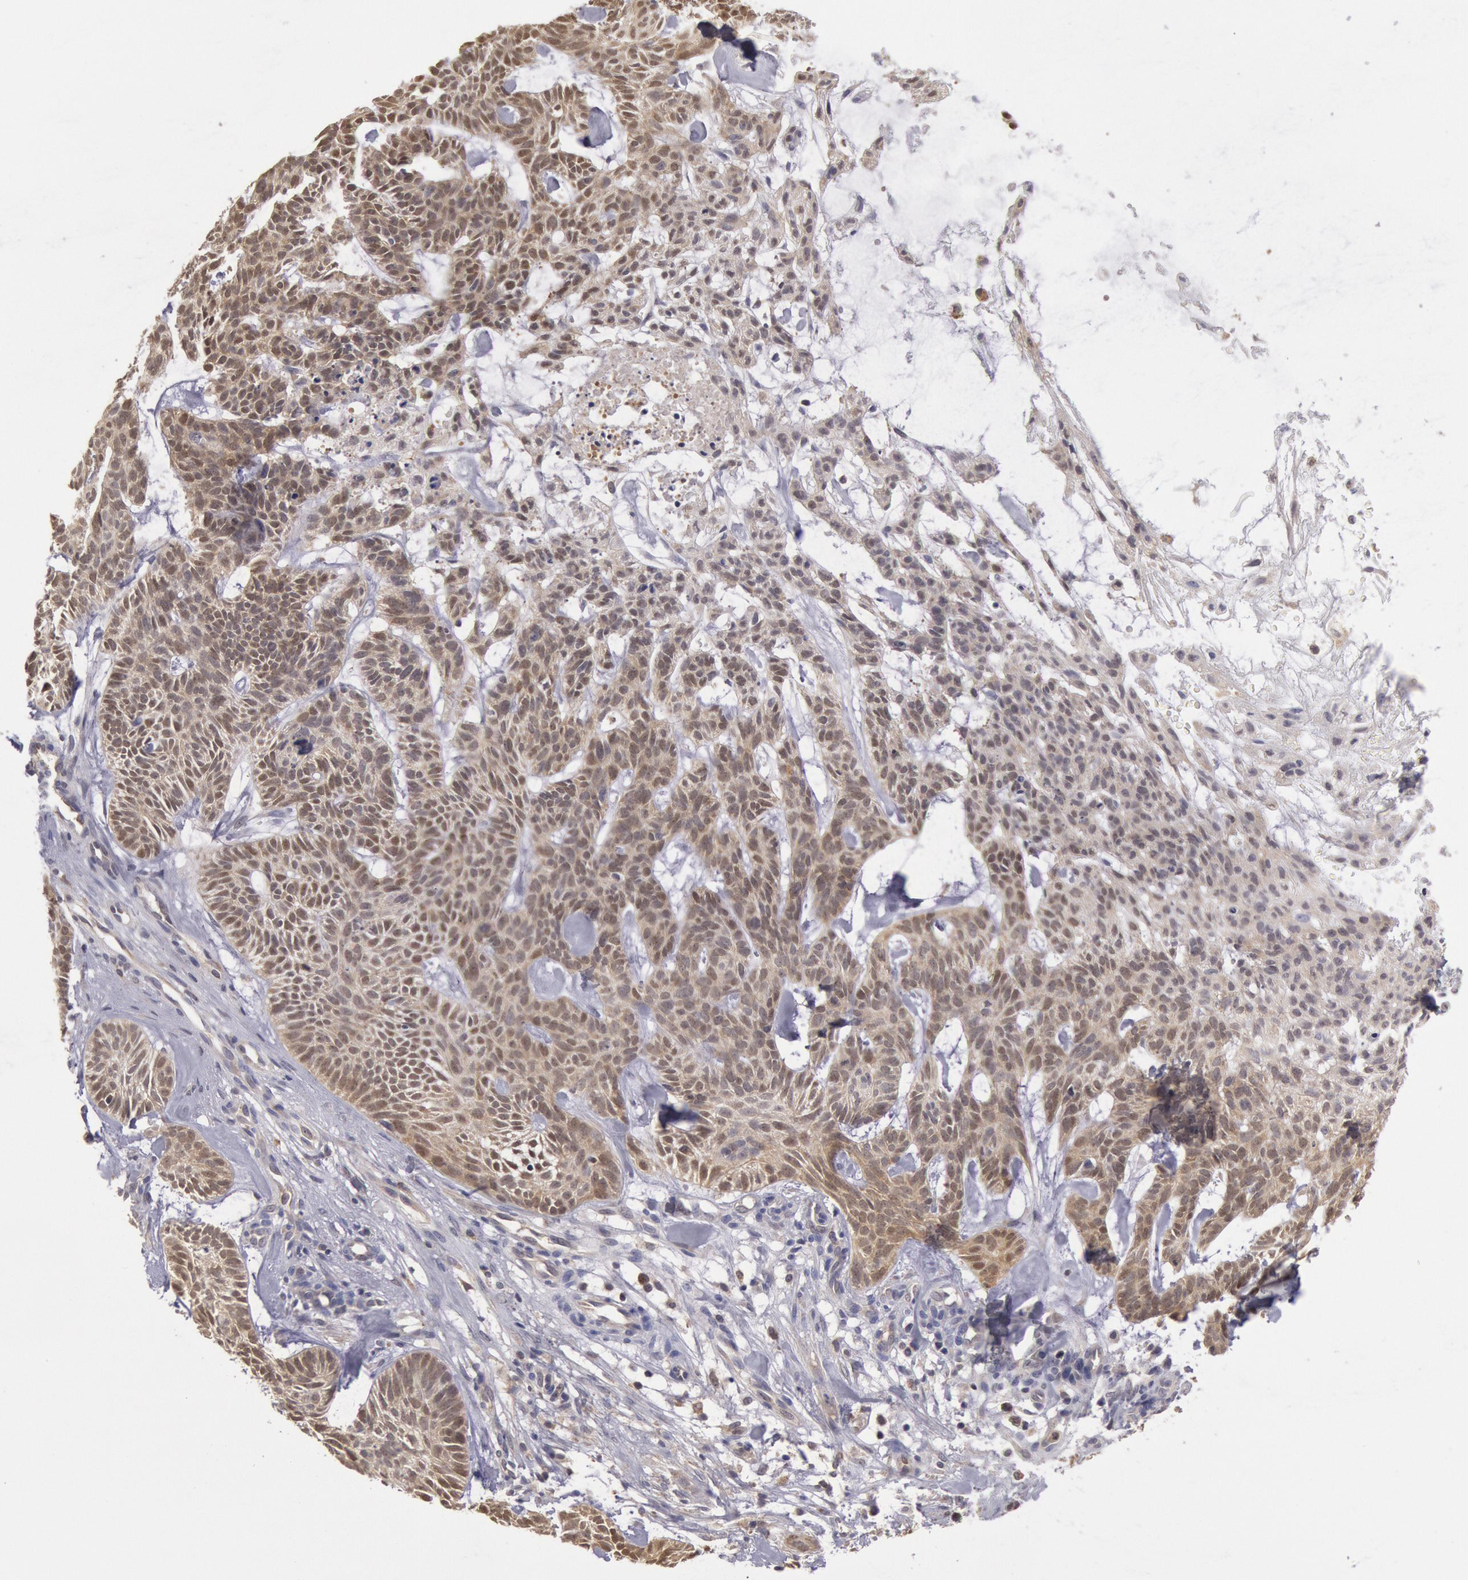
{"staining": {"intensity": "weak", "quantity": ">75%", "location": "cytoplasmic/membranous"}, "tissue": "skin cancer", "cell_type": "Tumor cells", "image_type": "cancer", "snomed": [{"axis": "morphology", "description": "Basal cell carcinoma"}, {"axis": "topography", "description": "Skin"}], "caption": "Brown immunohistochemical staining in human skin basal cell carcinoma demonstrates weak cytoplasmic/membranous expression in about >75% of tumor cells.", "gene": "MPST", "patient": {"sex": "male", "age": 75}}